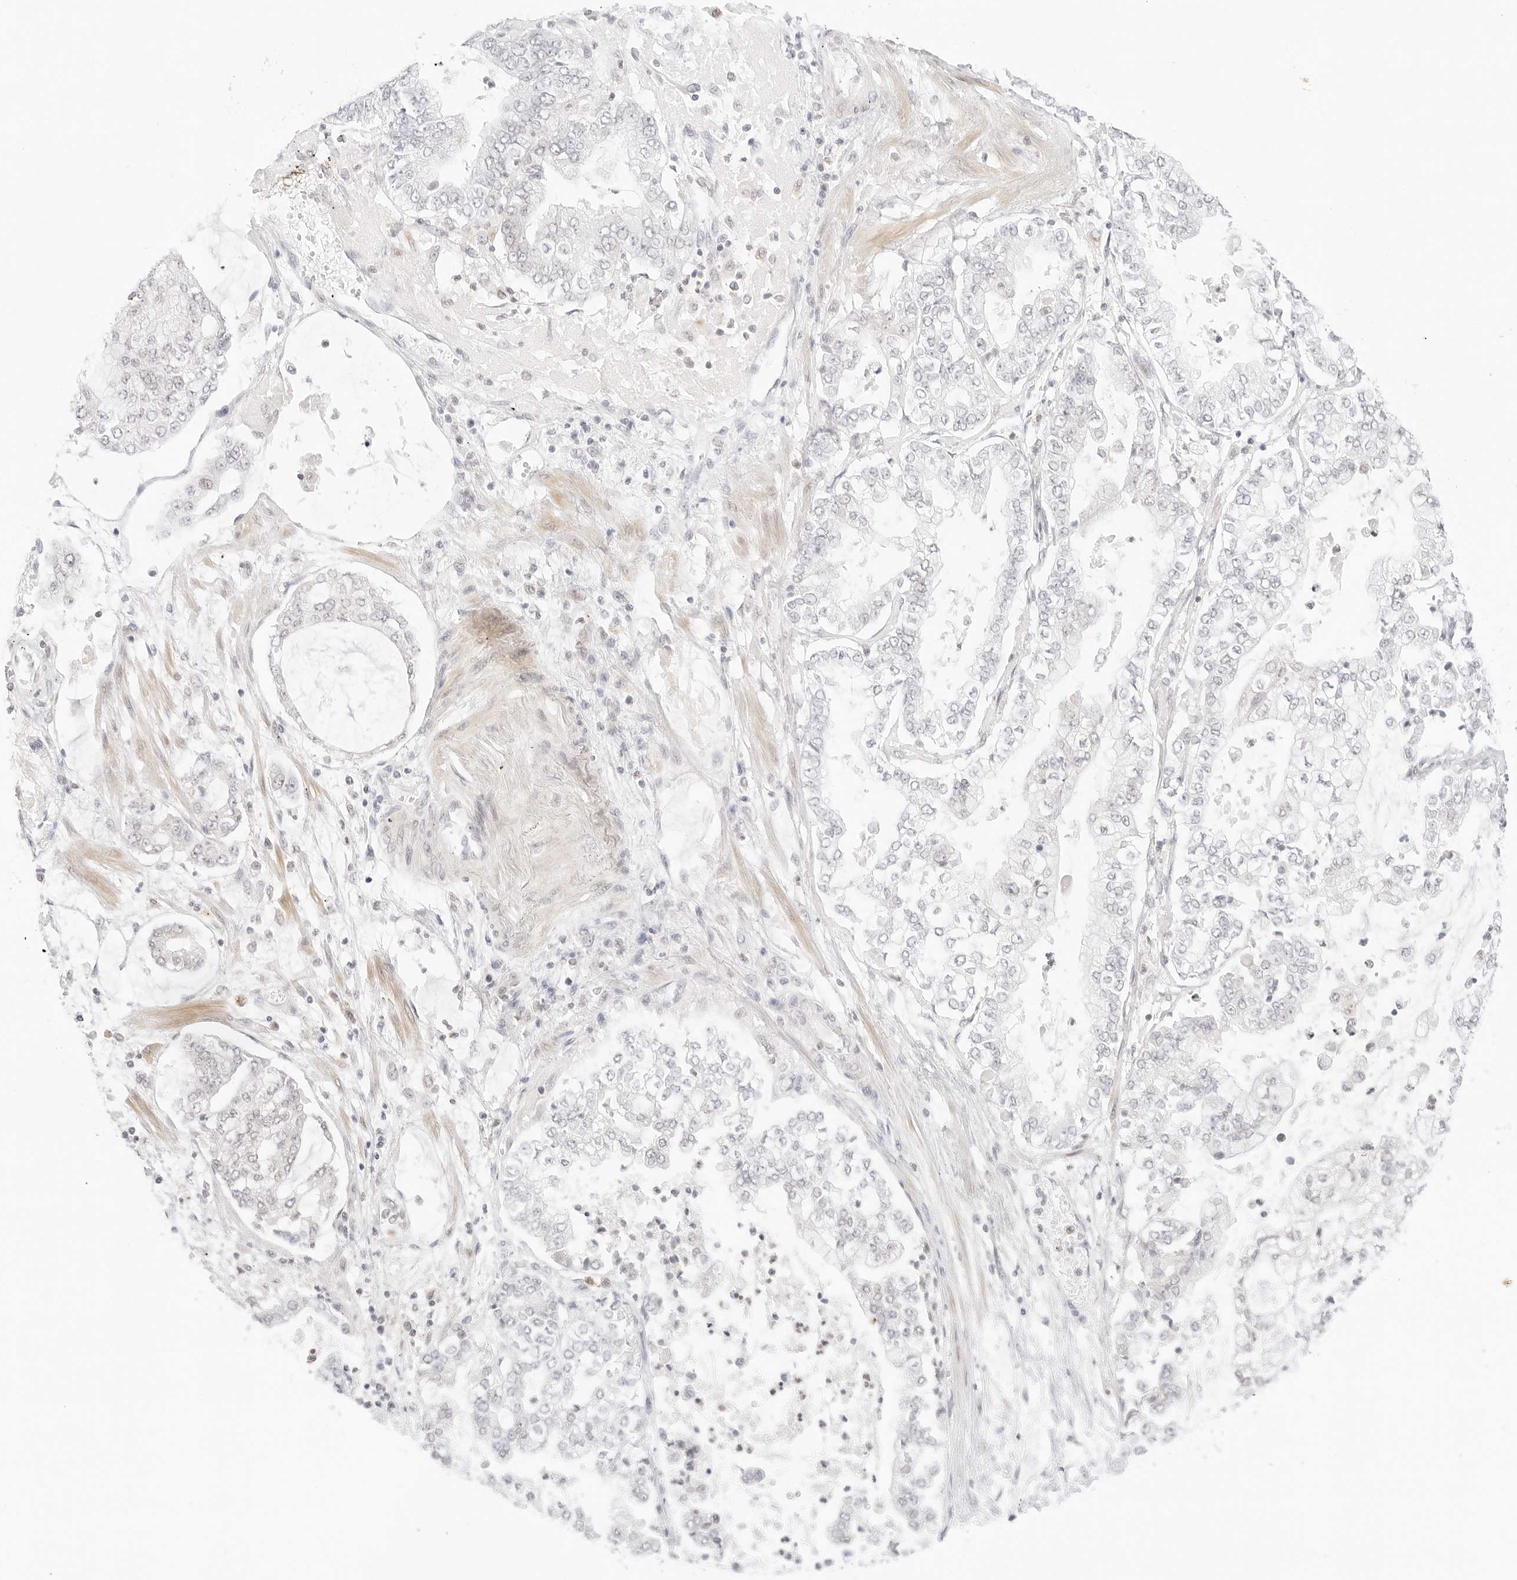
{"staining": {"intensity": "negative", "quantity": "none", "location": "none"}, "tissue": "stomach cancer", "cell_type": "Tumor cells", "image_type": "cancer", "snomed": [{"axis": "morphology", "description": "Adenocarcinoma, NOS"}, {"axis": "topography", "description": "Stomach"}], "caption": "Immunohistochemical staining of stomach cancer reveals no significant staining in tumor cells. Brightfield microscopy of immunohistochemistry stained with DAB (brown) and hematoxylin (blue), captured at high magnification.", "gene": "GNAS", "patient": {"sex": "male", "age": 76}}